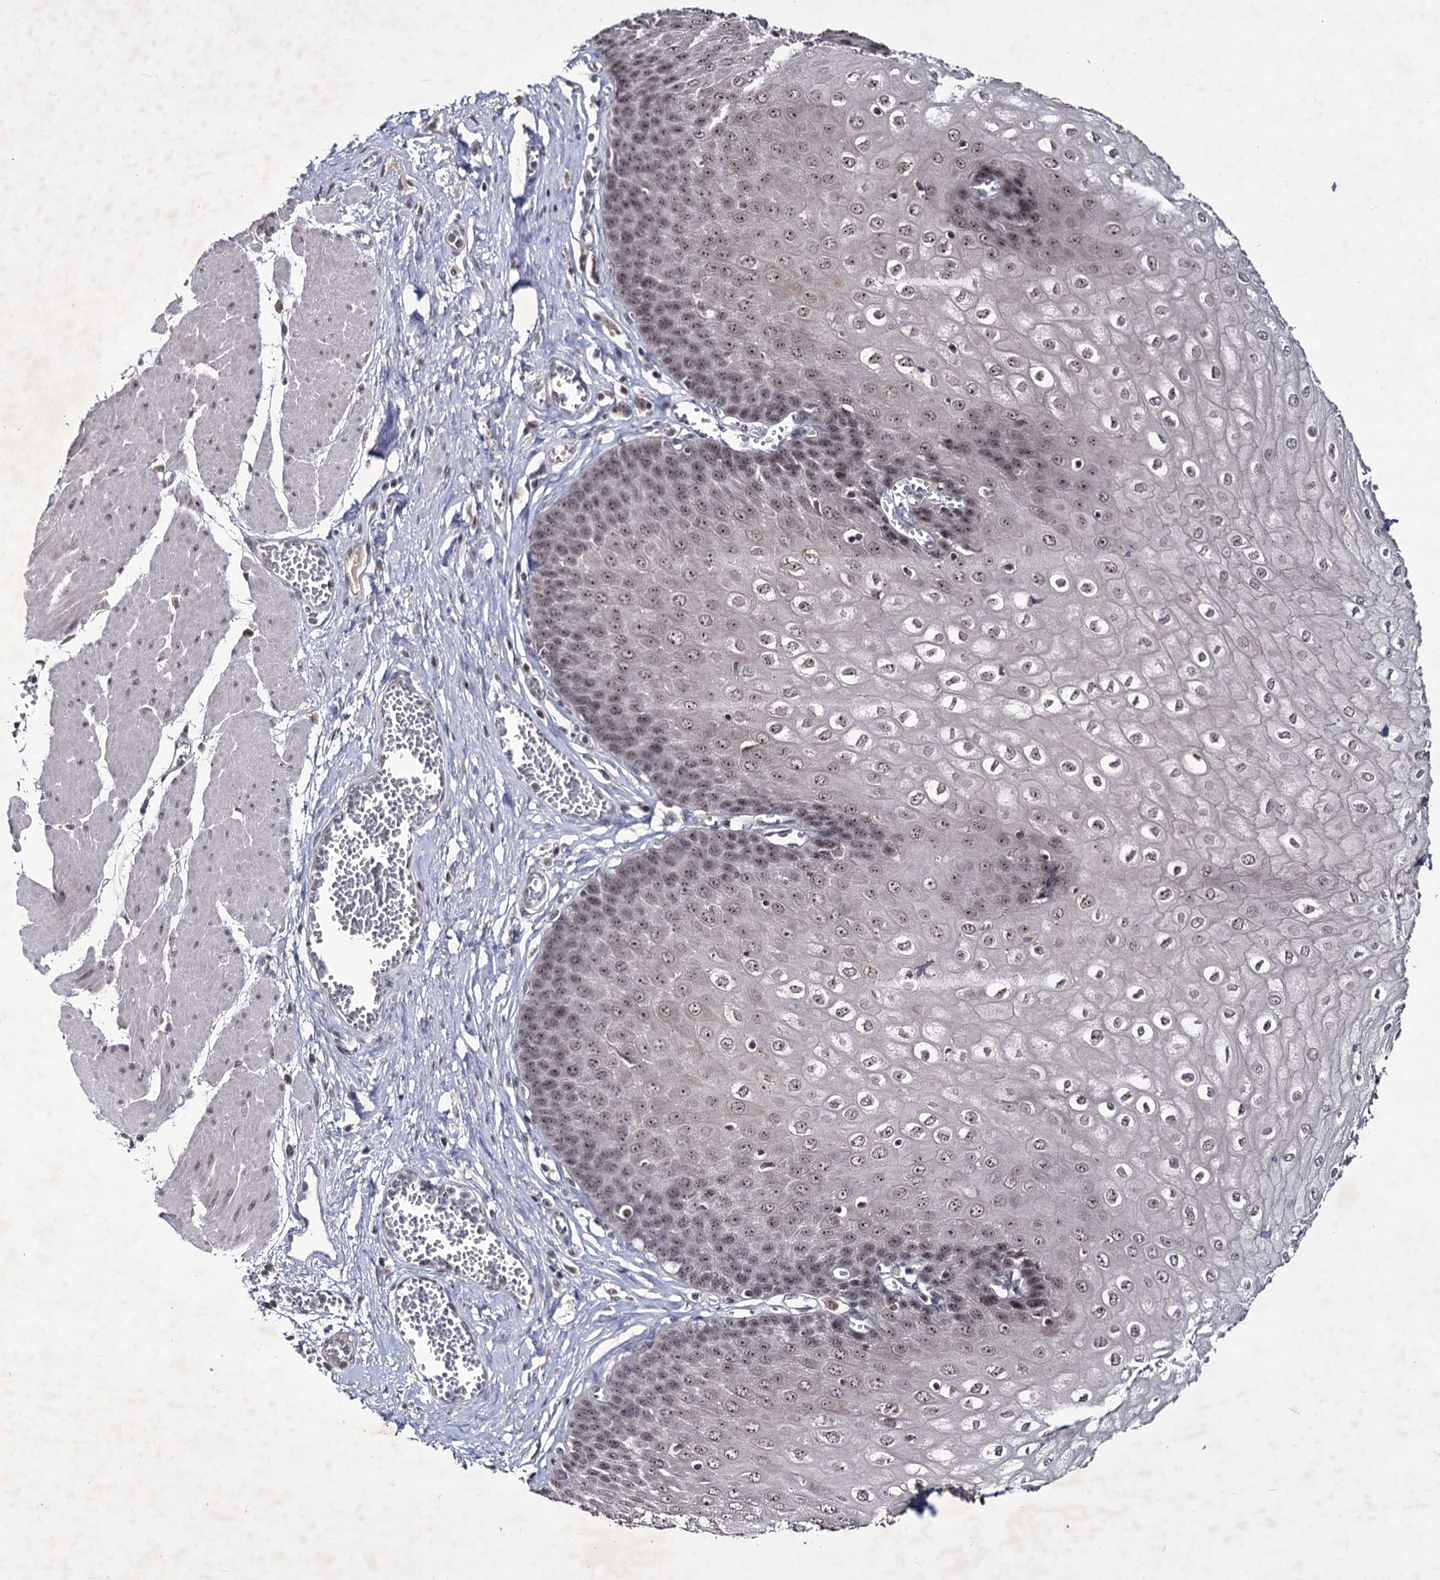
{"staining": {"intensity": "moderate", "quantity": ">75%", "location": "cytoplasmic/membranous,nuclear"}, "tissue": "esophagus", "cell_type": "Squamous epithelial cells", "image_type": "normal", "snomed": [{"axis": "morphology", "description": "Normal tissue, NOS"}, {"axis": "topography", "description": "Esophagus"}], "caption": "Esophagus stained with IHC reveals moderate cytoplasmic/membranous,nuclear staining in approximately >75% of squamous epithelial cells.", "gene": "VGLL4", "patient": {"sex": "male", "age": 60}}